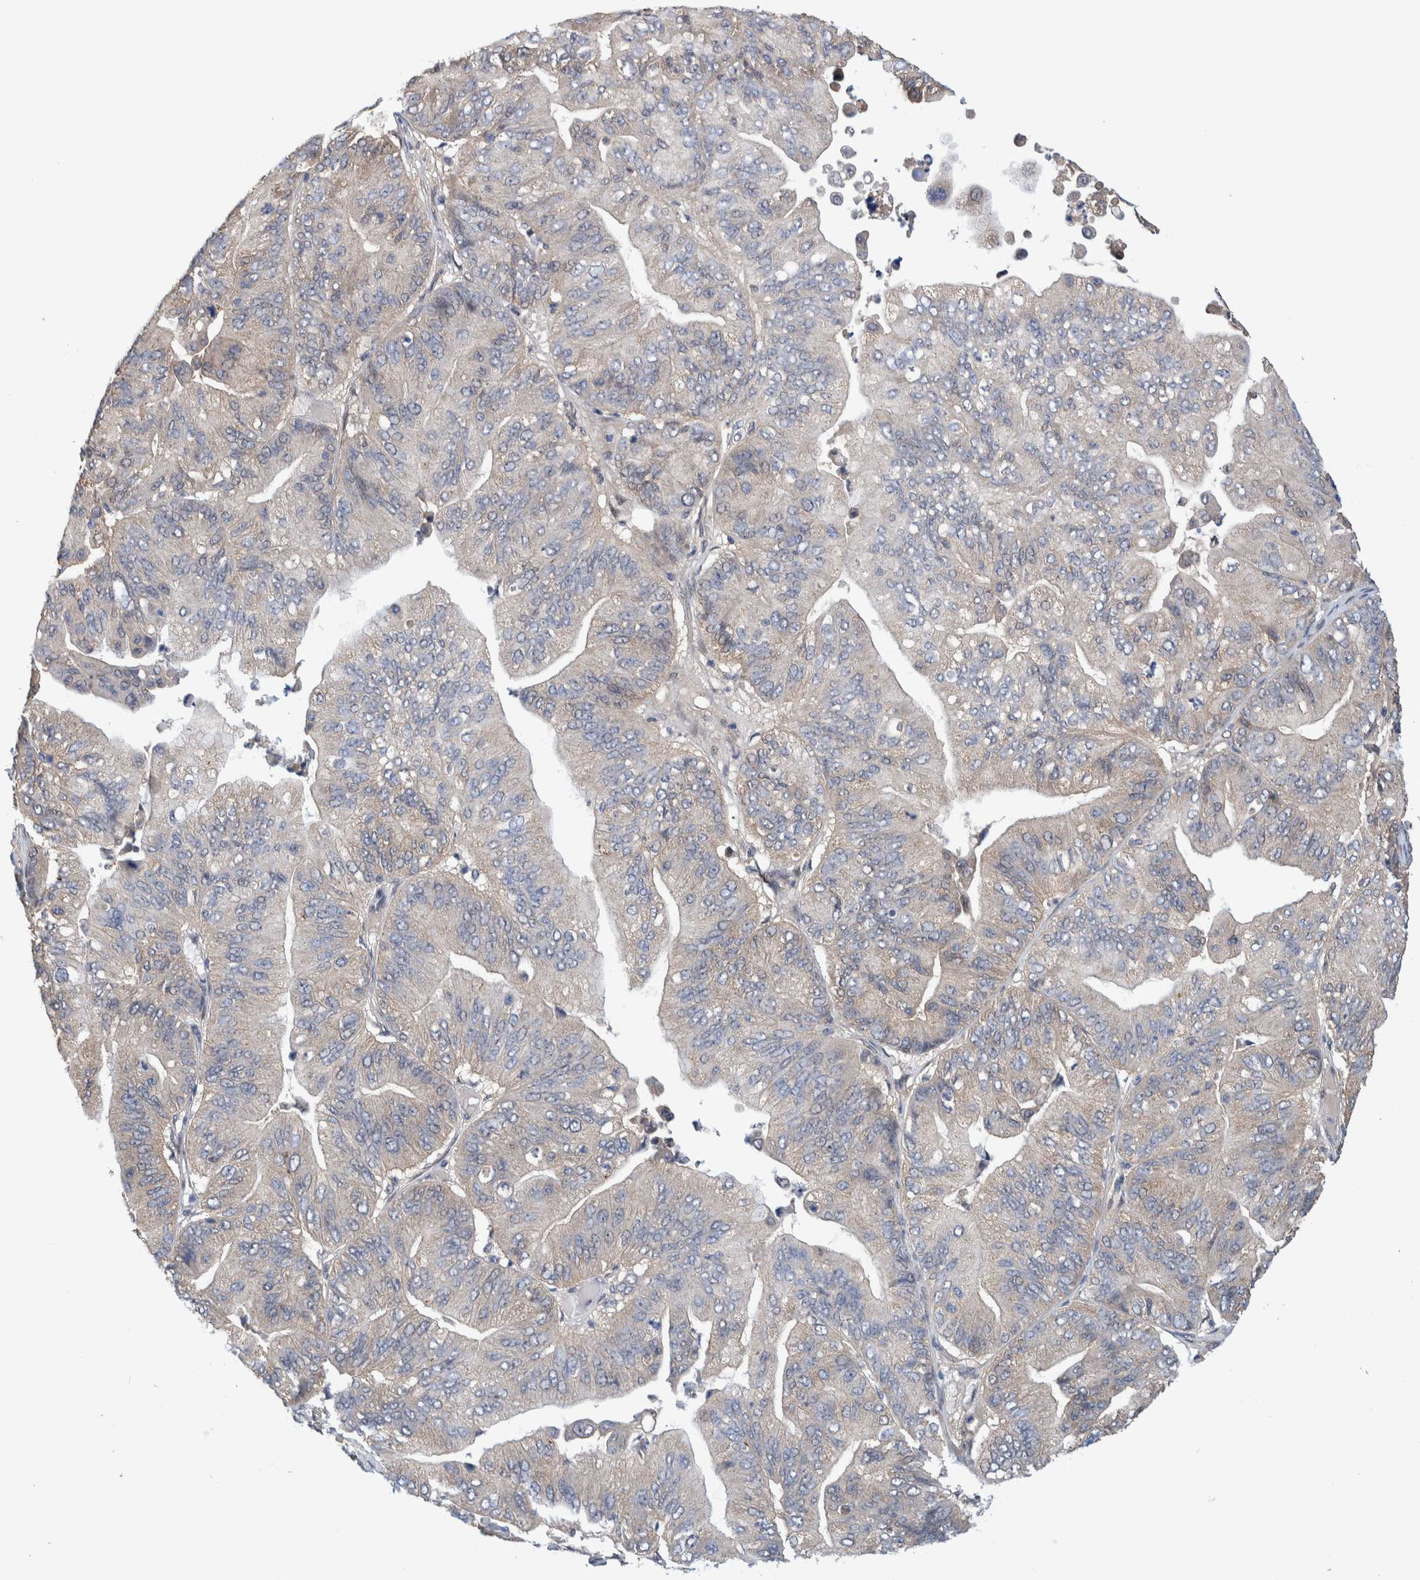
{"staining": {"intensity": "weak", "quantity": "<25%", "location": "cytoplasmic/membranous"}, "tissue": "ovarian cancer", "cell_type": "Tumor cells", "image_type": "cancer", "snomed": [{"axis": "morphology", "description": "Cystadenocarcinoma, mucinous, NOS"}, {"axis": "topography", "description": "Ovary"}], "caption": "DAB immunohistochemical staining of human mucinous cystadenocarcinoma (ovarian) demonstrates no significant staining in tumor cells.", "gene": "PFAS", "patient": {"sex": "female", "age": 61}}